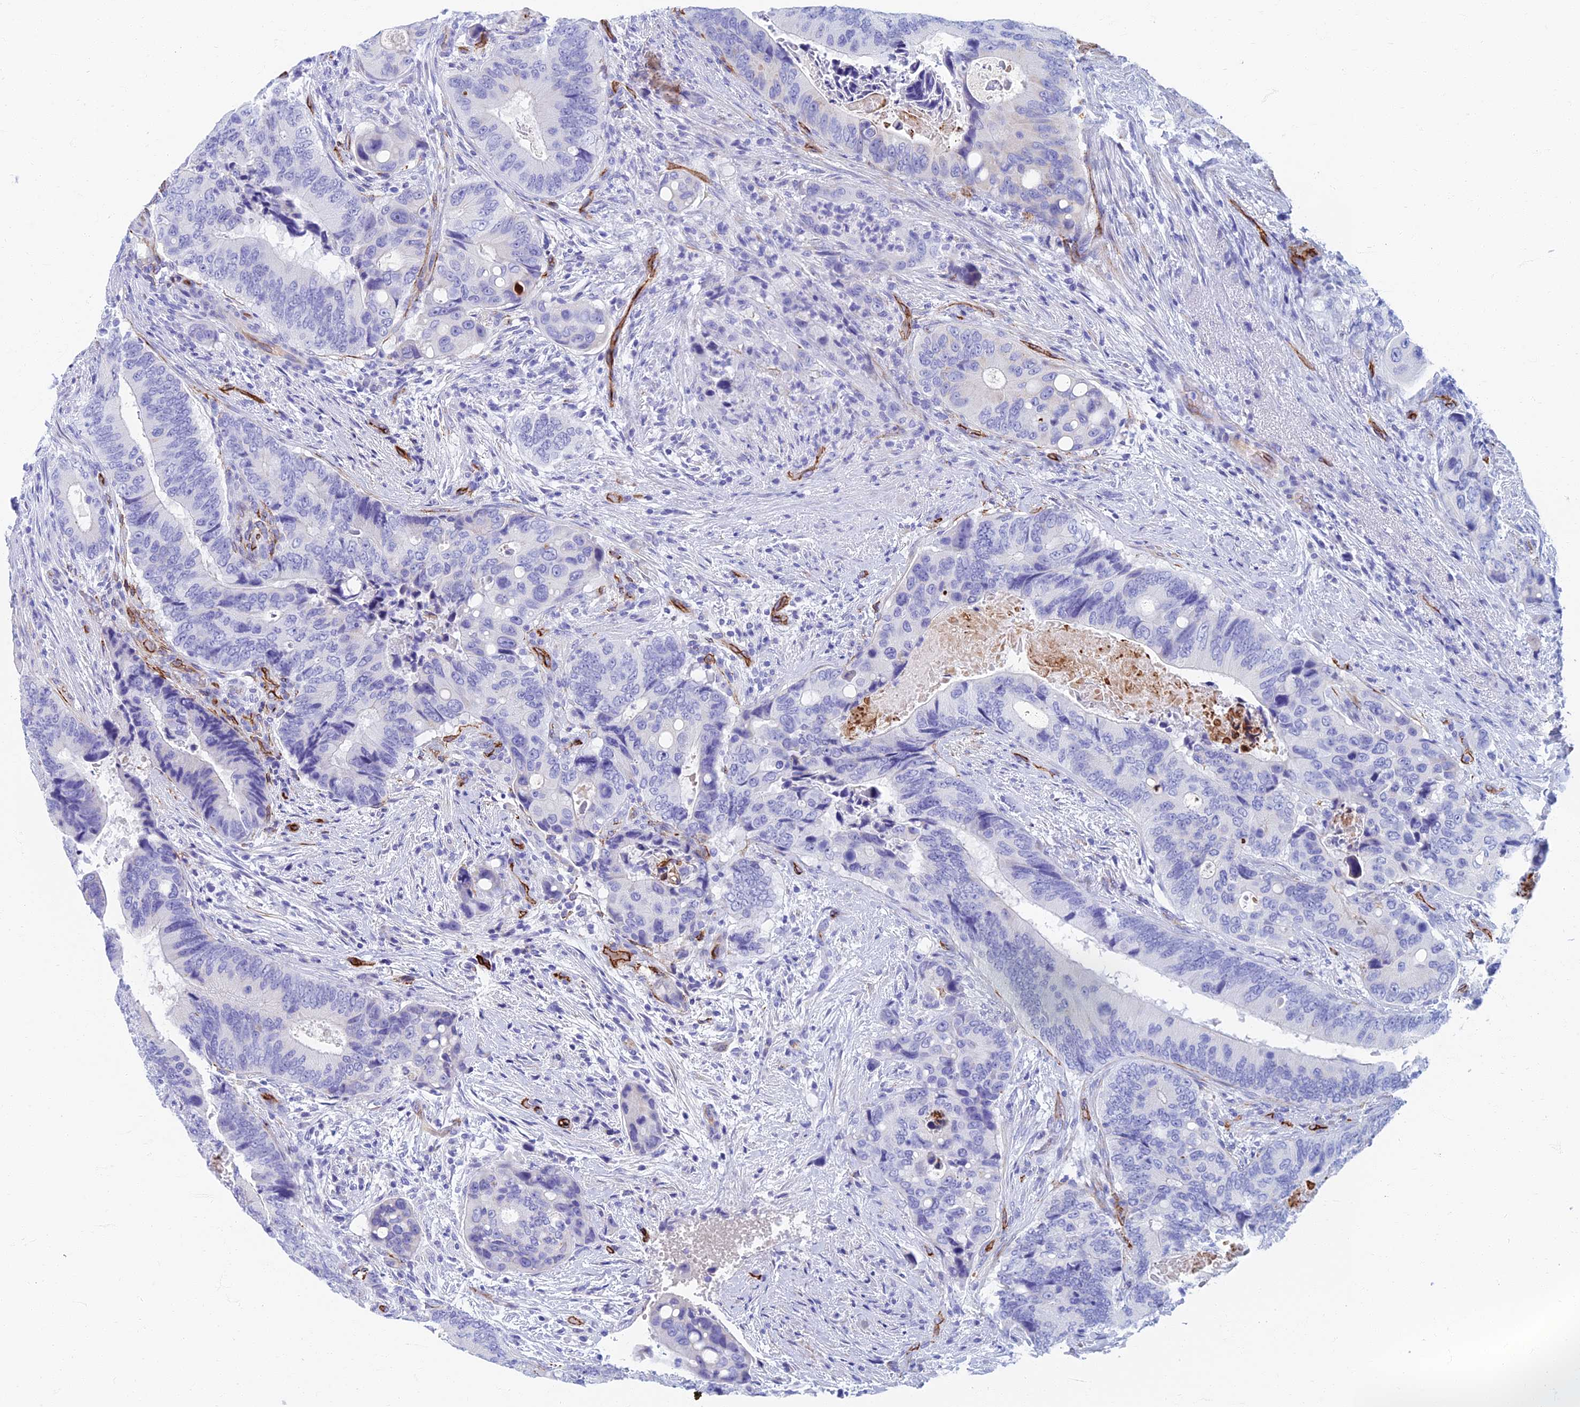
{"staining": {"intensity": "negative", "quantity": "none", "location": "none"}, "tissue": "colorectal cancer", "cell_type": "Tumor cells", "image_type": "cancer", "snomed": [{"axis": "morphology", "description": "Adenocarcinoma, NOS"}, {"axis": "topography", "description": "Colon"}], "caption": "Tumor cells show no significant positivity in colorectal cancer (adenocarcinoma).", "gene": "ETFRF1", "patient": {"sex": "male", "age": 84}}